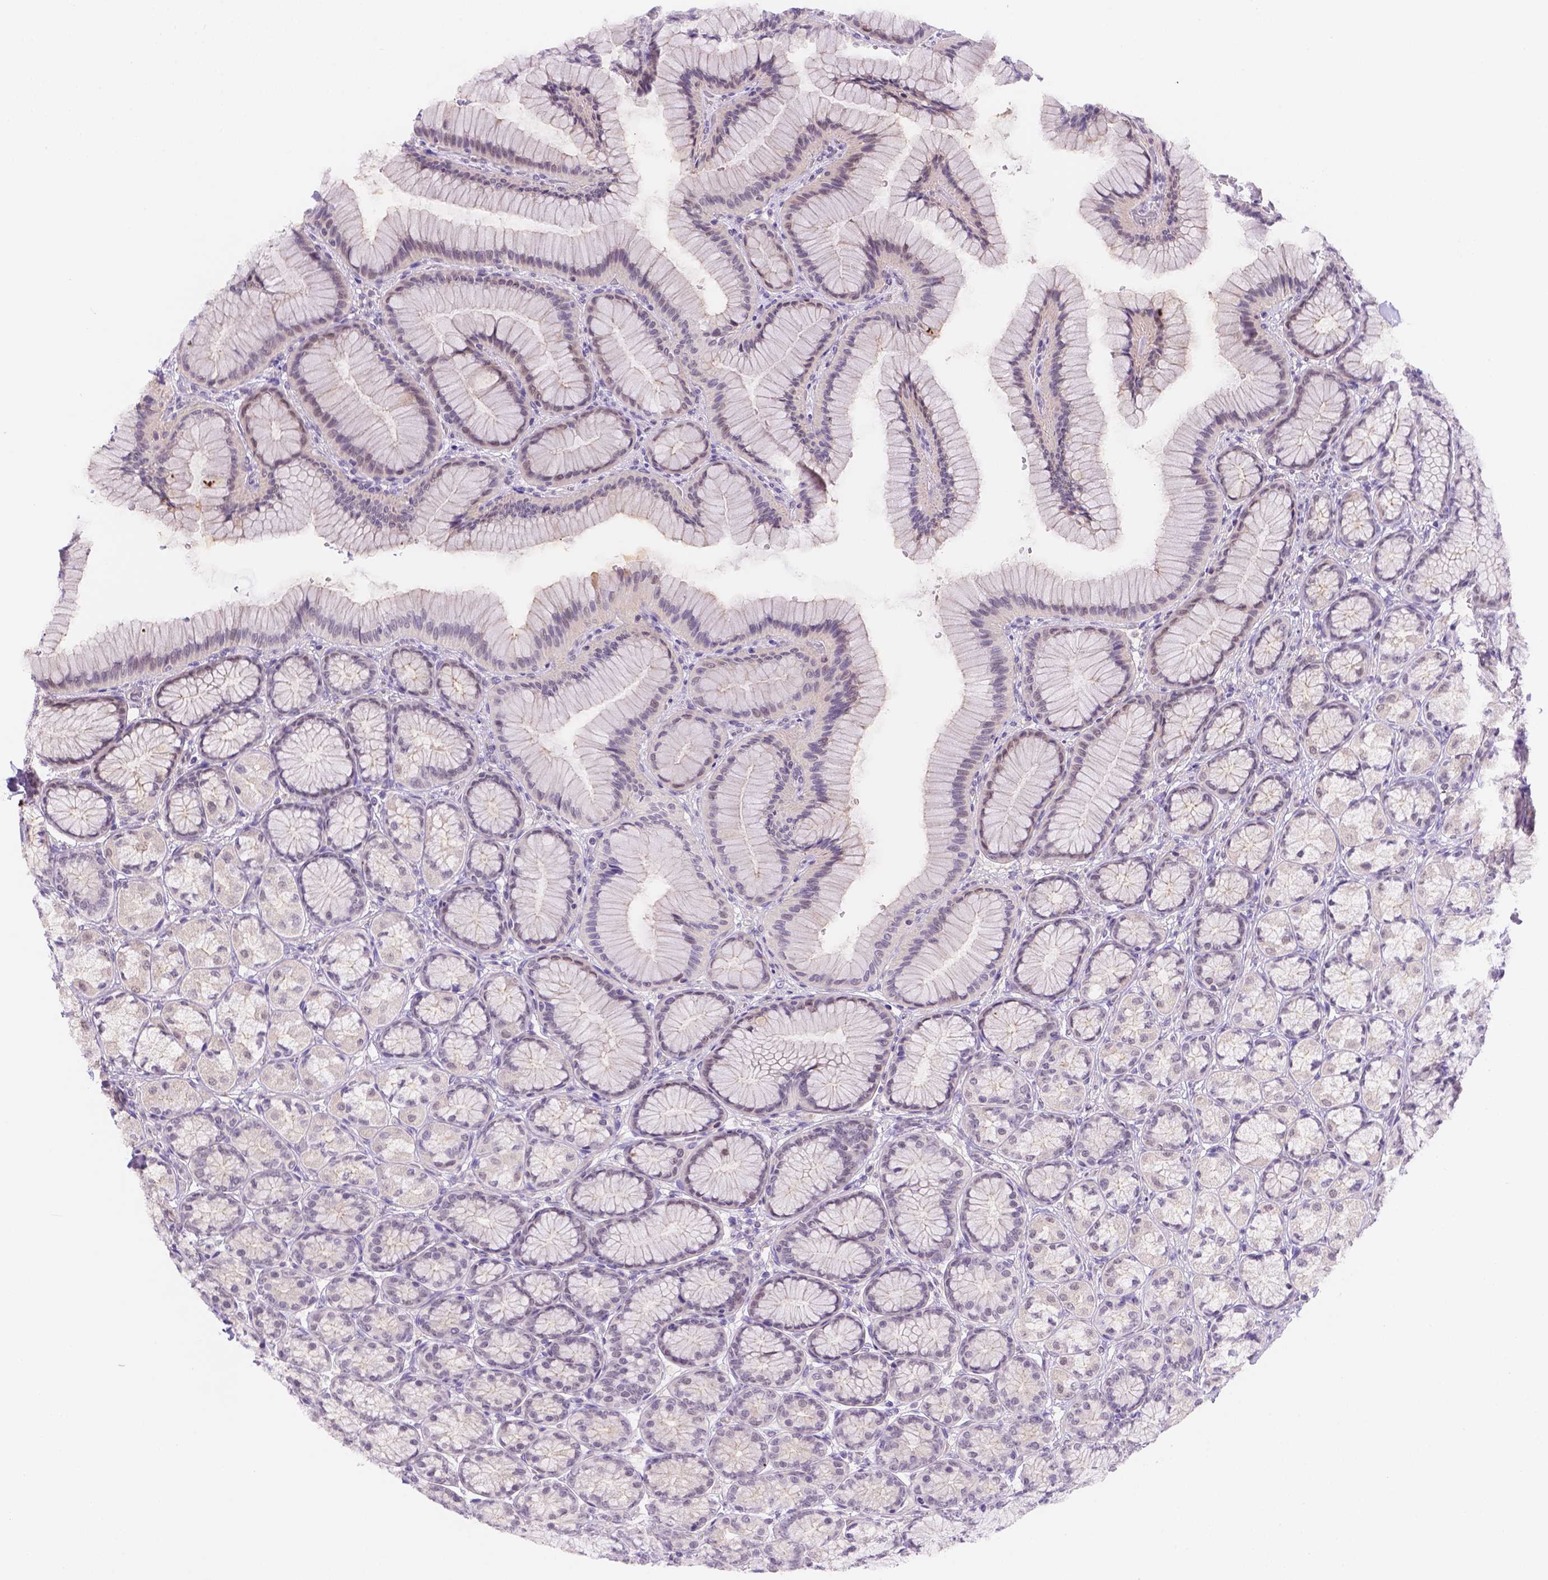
{"staining": {"intensity": "negative", "quantity": "none", "location": "none"}, "tissue": "stomach", "cell_type": "Glandular cells", "image_type": "normal", "snomed": [{"axis": "morphology", "description": "Normal tissue, NOS"}, {"axis": "morphology", "description": "Adenocarcinoma, NOS"}, {"axis": "morphology", "description": "Adenocarcinoma, High grade"}, {"axis": "topography", "description": "Stomach, upper"}, {"axis": "topography", "description": "Stomach"}], "caption": "Human stomach stained for a protein using immunohistochemistry (IHC) reveals no expression in glandular cells.", "gene": "NXPE2", "patient": {"sex": "female", "age": 65}}